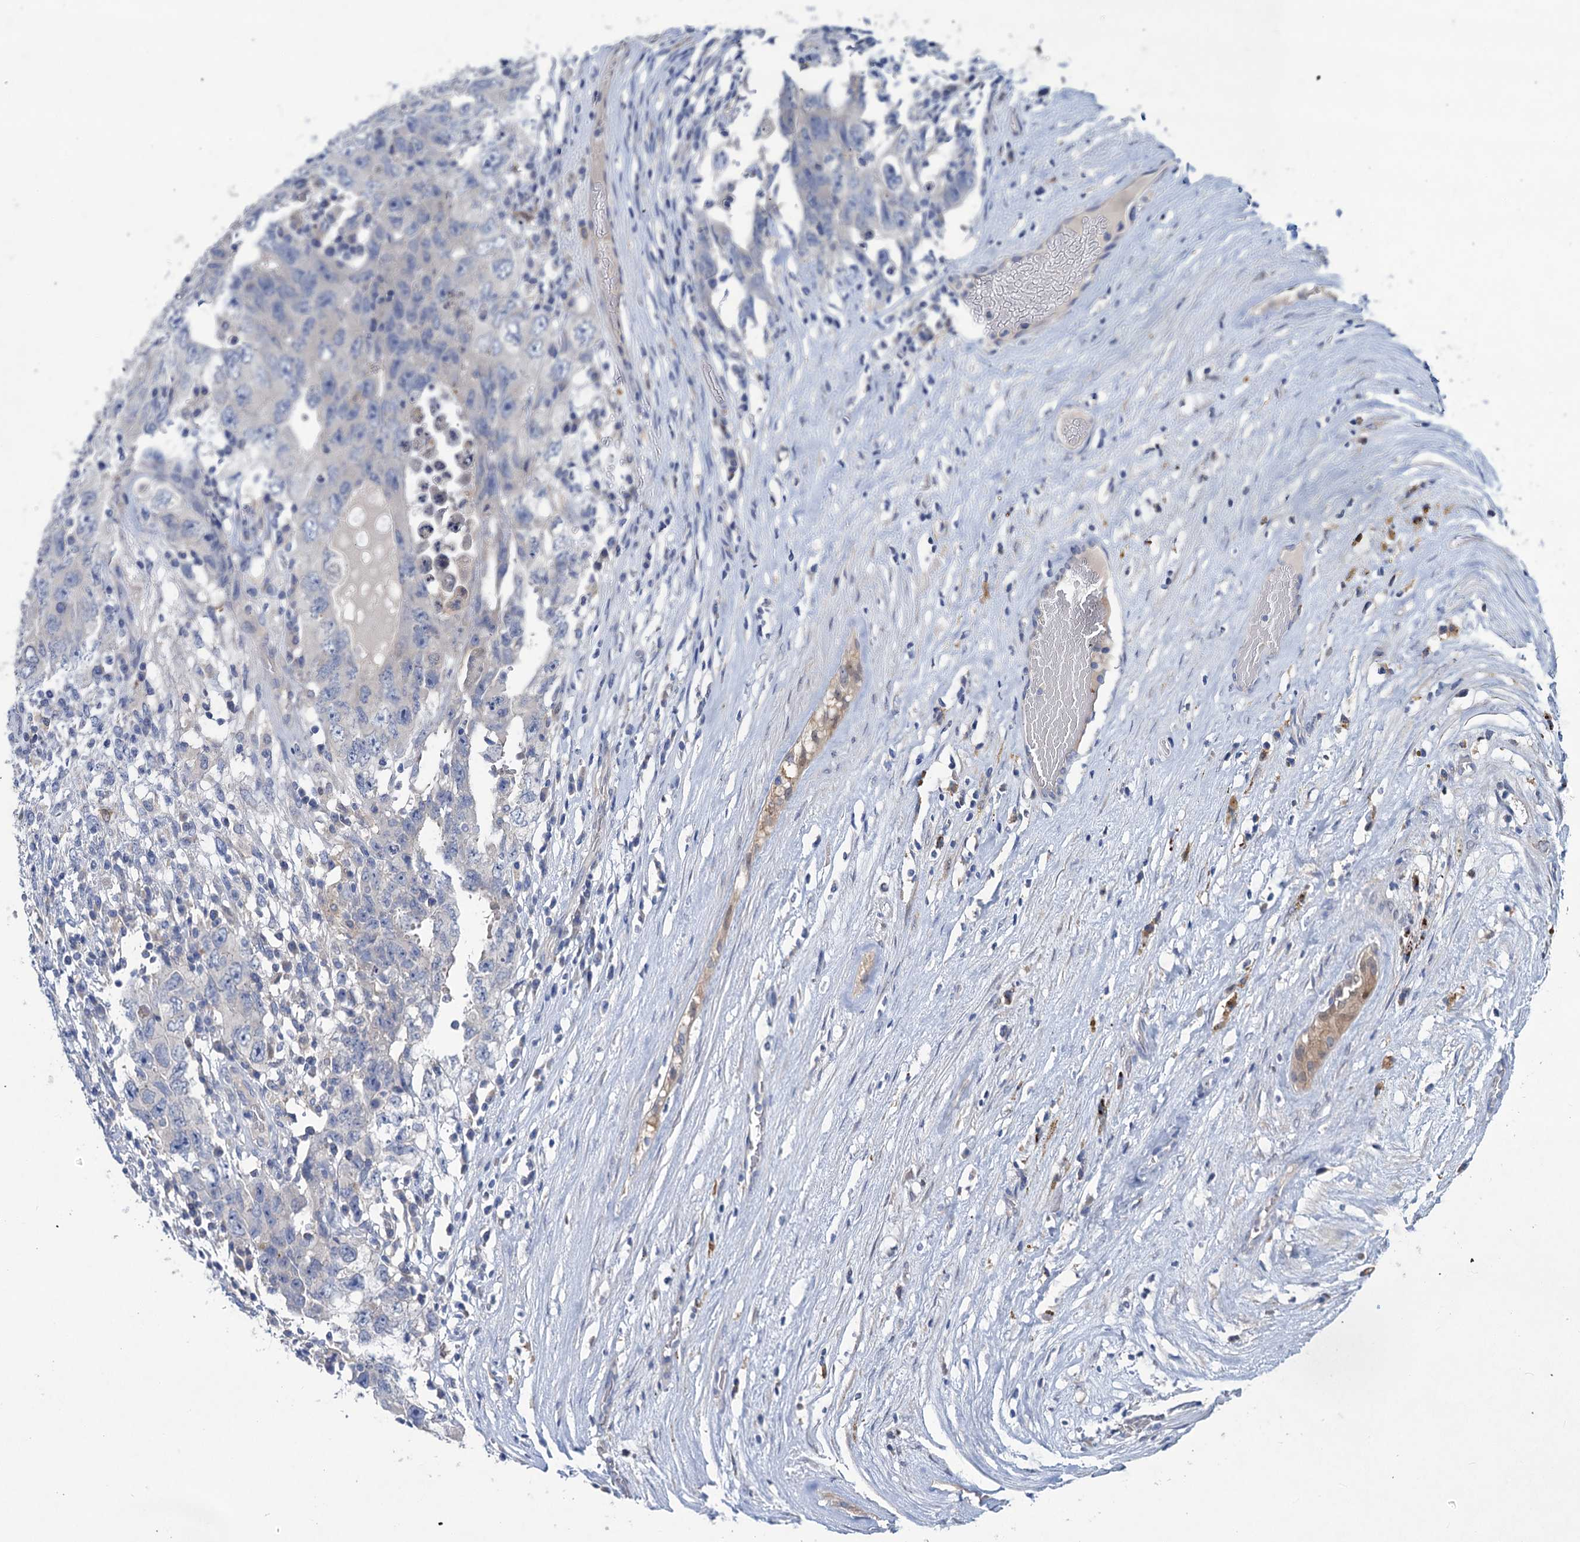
{"staining": {"intensity": "negative", "quantity": "none", "location": "none"}, "tissue": "testis cancer", "cell_type": "Tumor cells", "image_type": "cancer", "snomed": [{"axis": "morphology", "description": "Carcinoma, Embryonal, NOS"}, {"axis": "topography", "description": "Testis"}], "caption": "This is an immunohistochemistry histopathology image of human testis cancer. There is no positivity in tumor cells.", "gene": "RTKN2", "patient": {"sex": "male", "age": 26}}